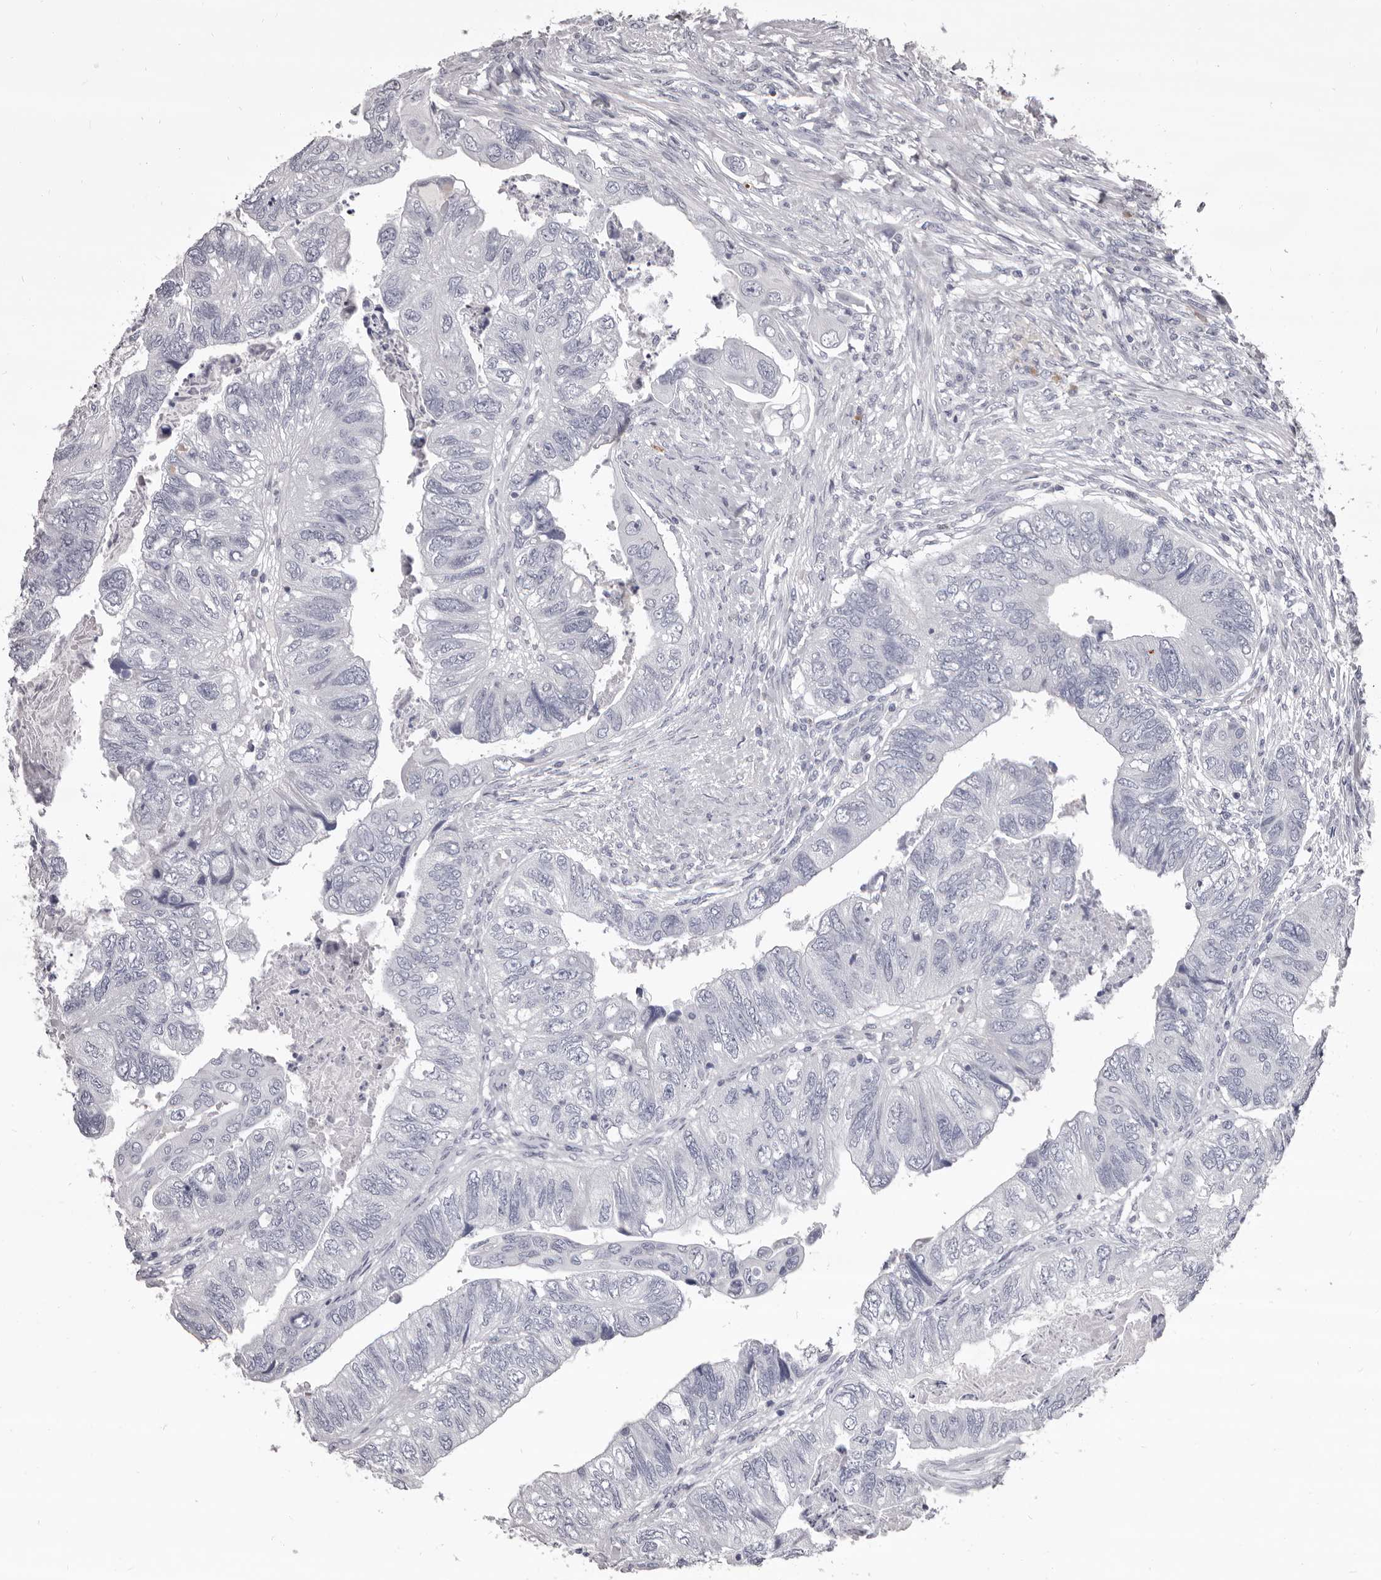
{"staining": {"intensity": "negative", "quantity": "none", "location": "none"}, "tissue": "colorectal cancer", "cell_type": "Tumor cells", "image_type": "cancer", "snomed": [{"axis": "morphology", "description": "Adenocarcinoma, NOS"}, {"axis": "topography", "description": "Rectum"}], "caption": "Colorectal cancer (adenocarcinoma) was stained to show a protein in brown. There is no significant expression in tumor cells.", "gene": "GZMH", "patient": {"sex": "male", "age": 63}}